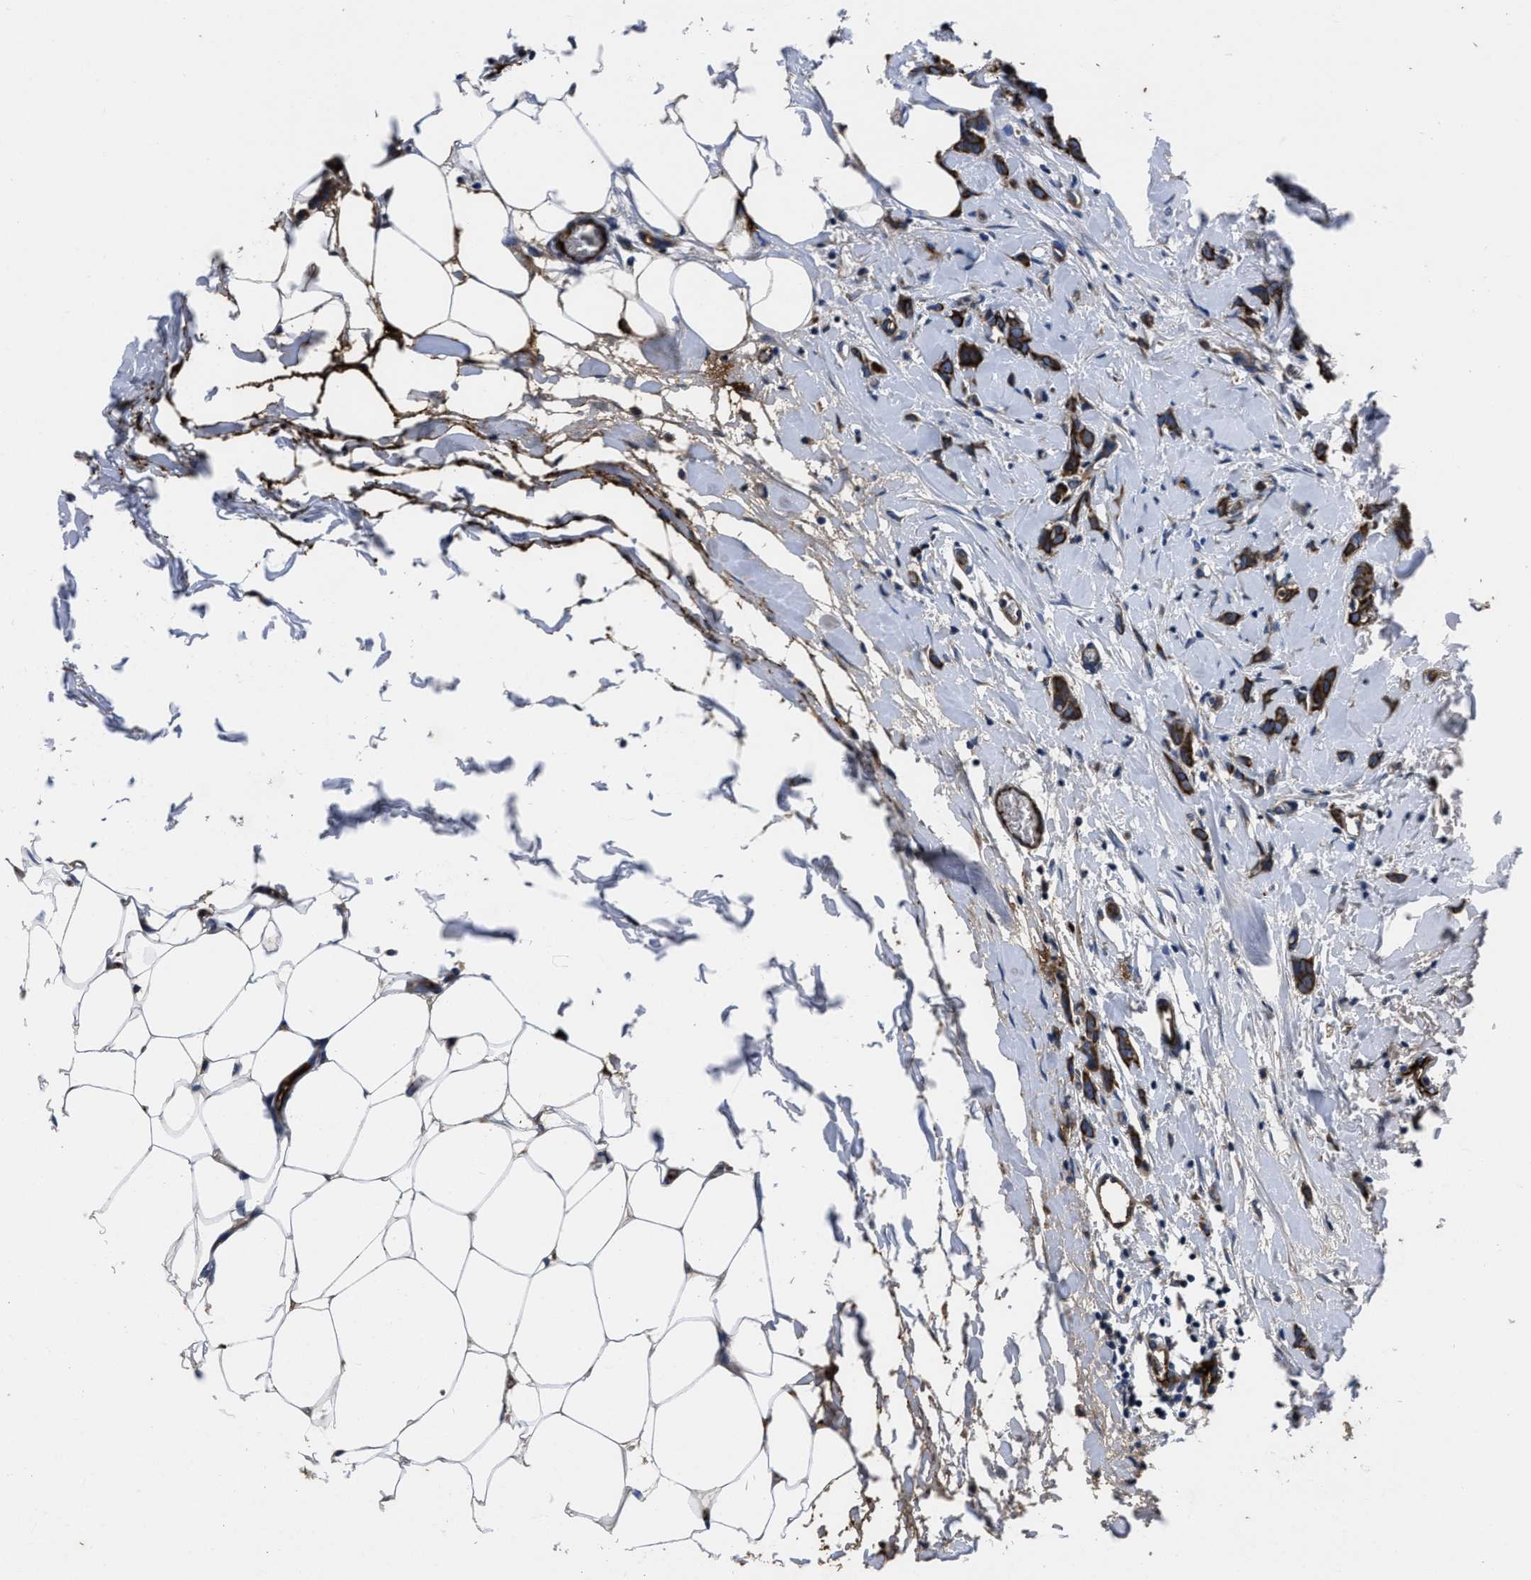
{"staining": {"intensity": "strong", "quantity": ">75%", "location": "cytoplasmic/membranous"}, "tissue": "breast cancer", "cell_type": "Tumor cells", "image_type": "cancer", "snomed": [{"axis": "morphology", "description": "Lobular carcinoma, in situ"}, {"axis": "morphology", "description": "Lobular carcinoma"}, {"axis": "topography", "description": "Breast"}], "caption": "Immunohistochemistry (IHC) (DAB) staining of human lobular carcinoma in situ (breast) displays strong cytoplasmic/membranous protein positivity in about >75% of tumor cells. The staining was performed using DAB (3,3'-diaminobenzidine), with brown indicating positive protein expression. Nuclei are stained blue with hematoxylin.", "gene": "ERC1", "patient": {"sex": "female", "age": 41}}